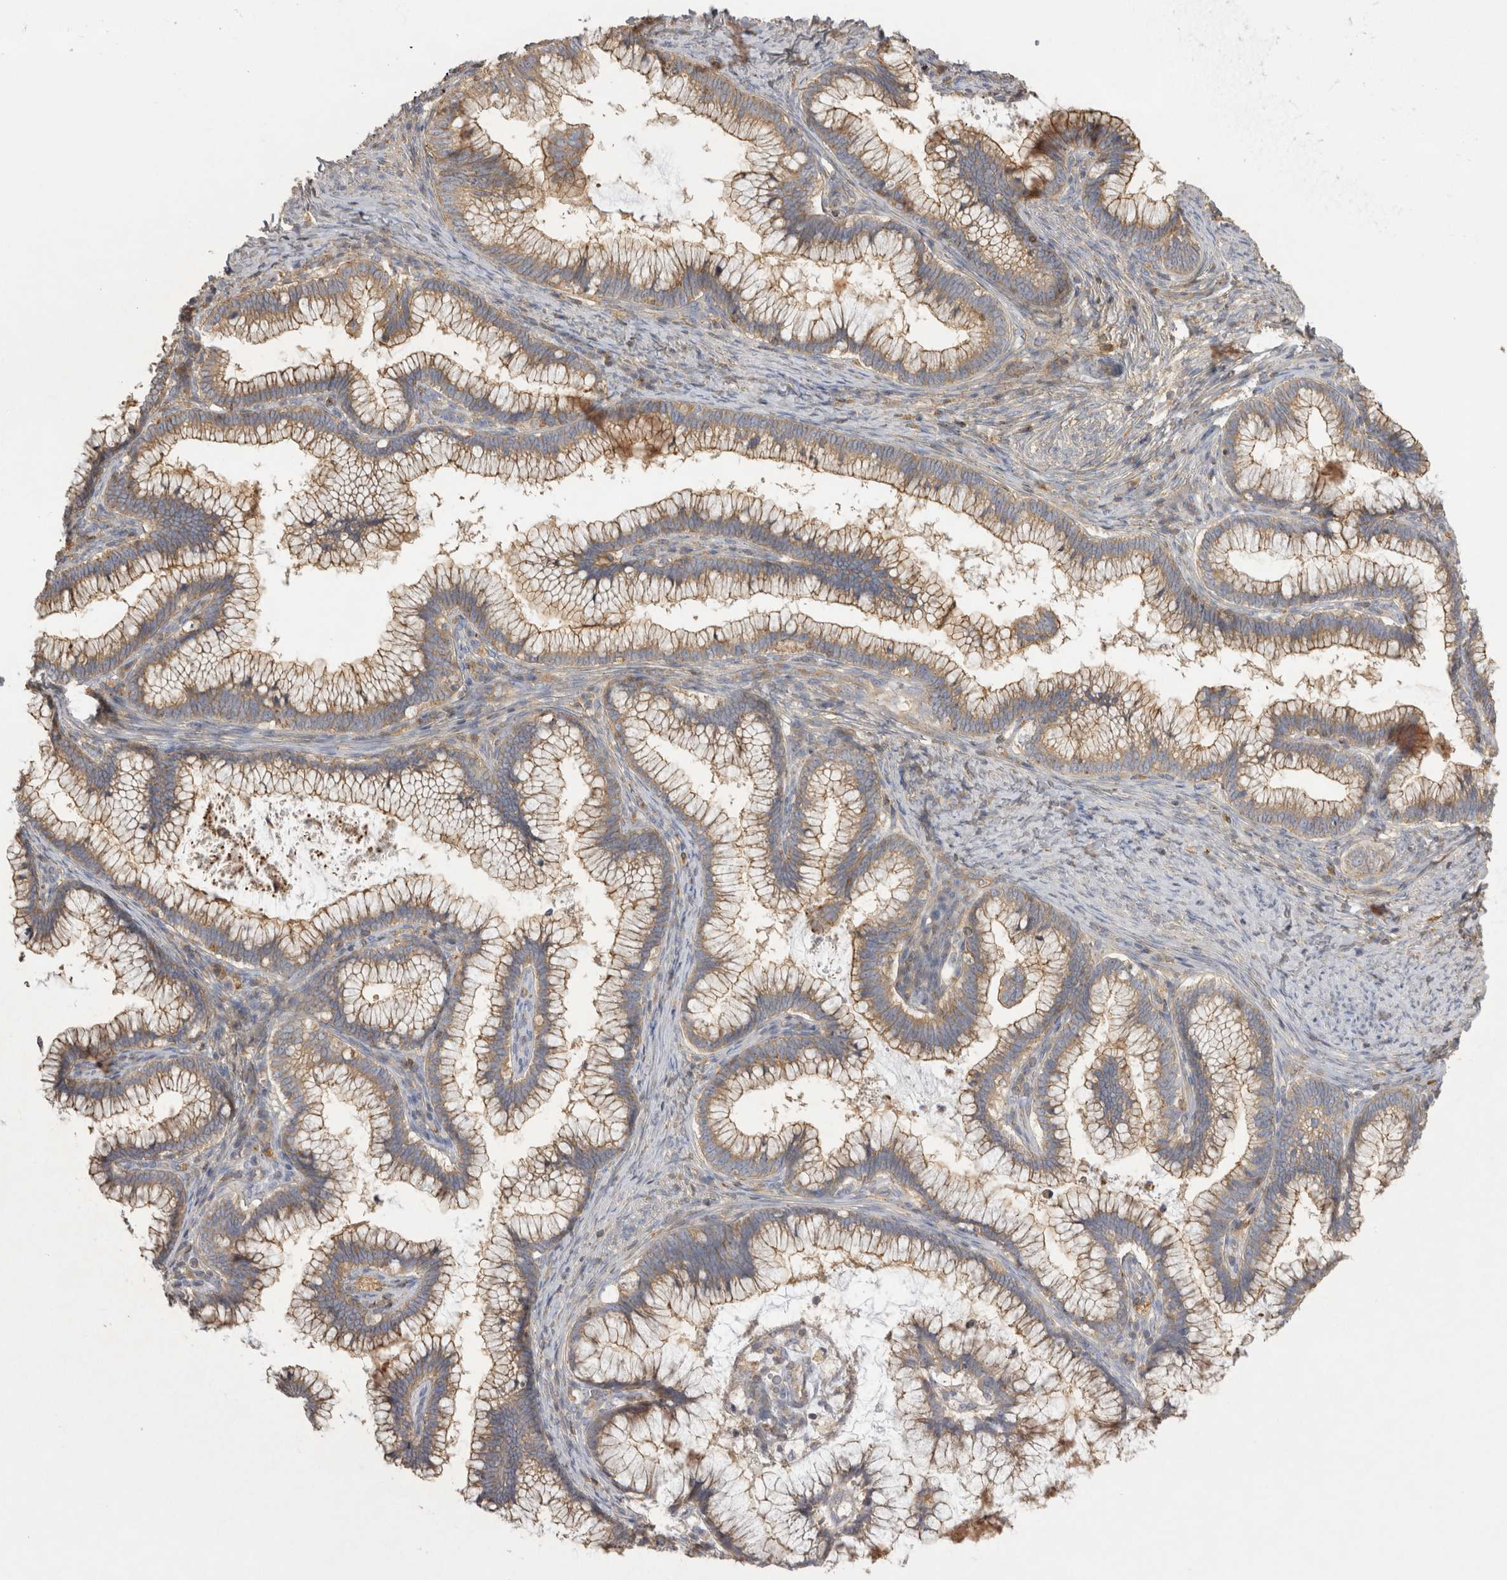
{"staining": {"intensity": "weak", "quantity": ">75%", "location": "cytoplasmic/membranous"}, "tissue": "cervical cancer", "cell_type": "Tumor cells", "image_type": "cancer", "snomed": [{"axis": "morphology", "description": "Adenocarcinoma, NOS"}, {"axis": "topography", "description": "Cervix"}], "caption": "Brown immunohistochemical staining in human cervical adenocarcinoma displays weak cytoplasmic/membranous staining in approximately >75% of tumor cells. The staining is performed using DAB (3,3'-diaminobenzidine) brown chromogen to label protein expression. The nuclei are counter-stained blue using hematoxylin.", "gene": "CHMP6", "patient": {"sex": "female", "age": 36}}